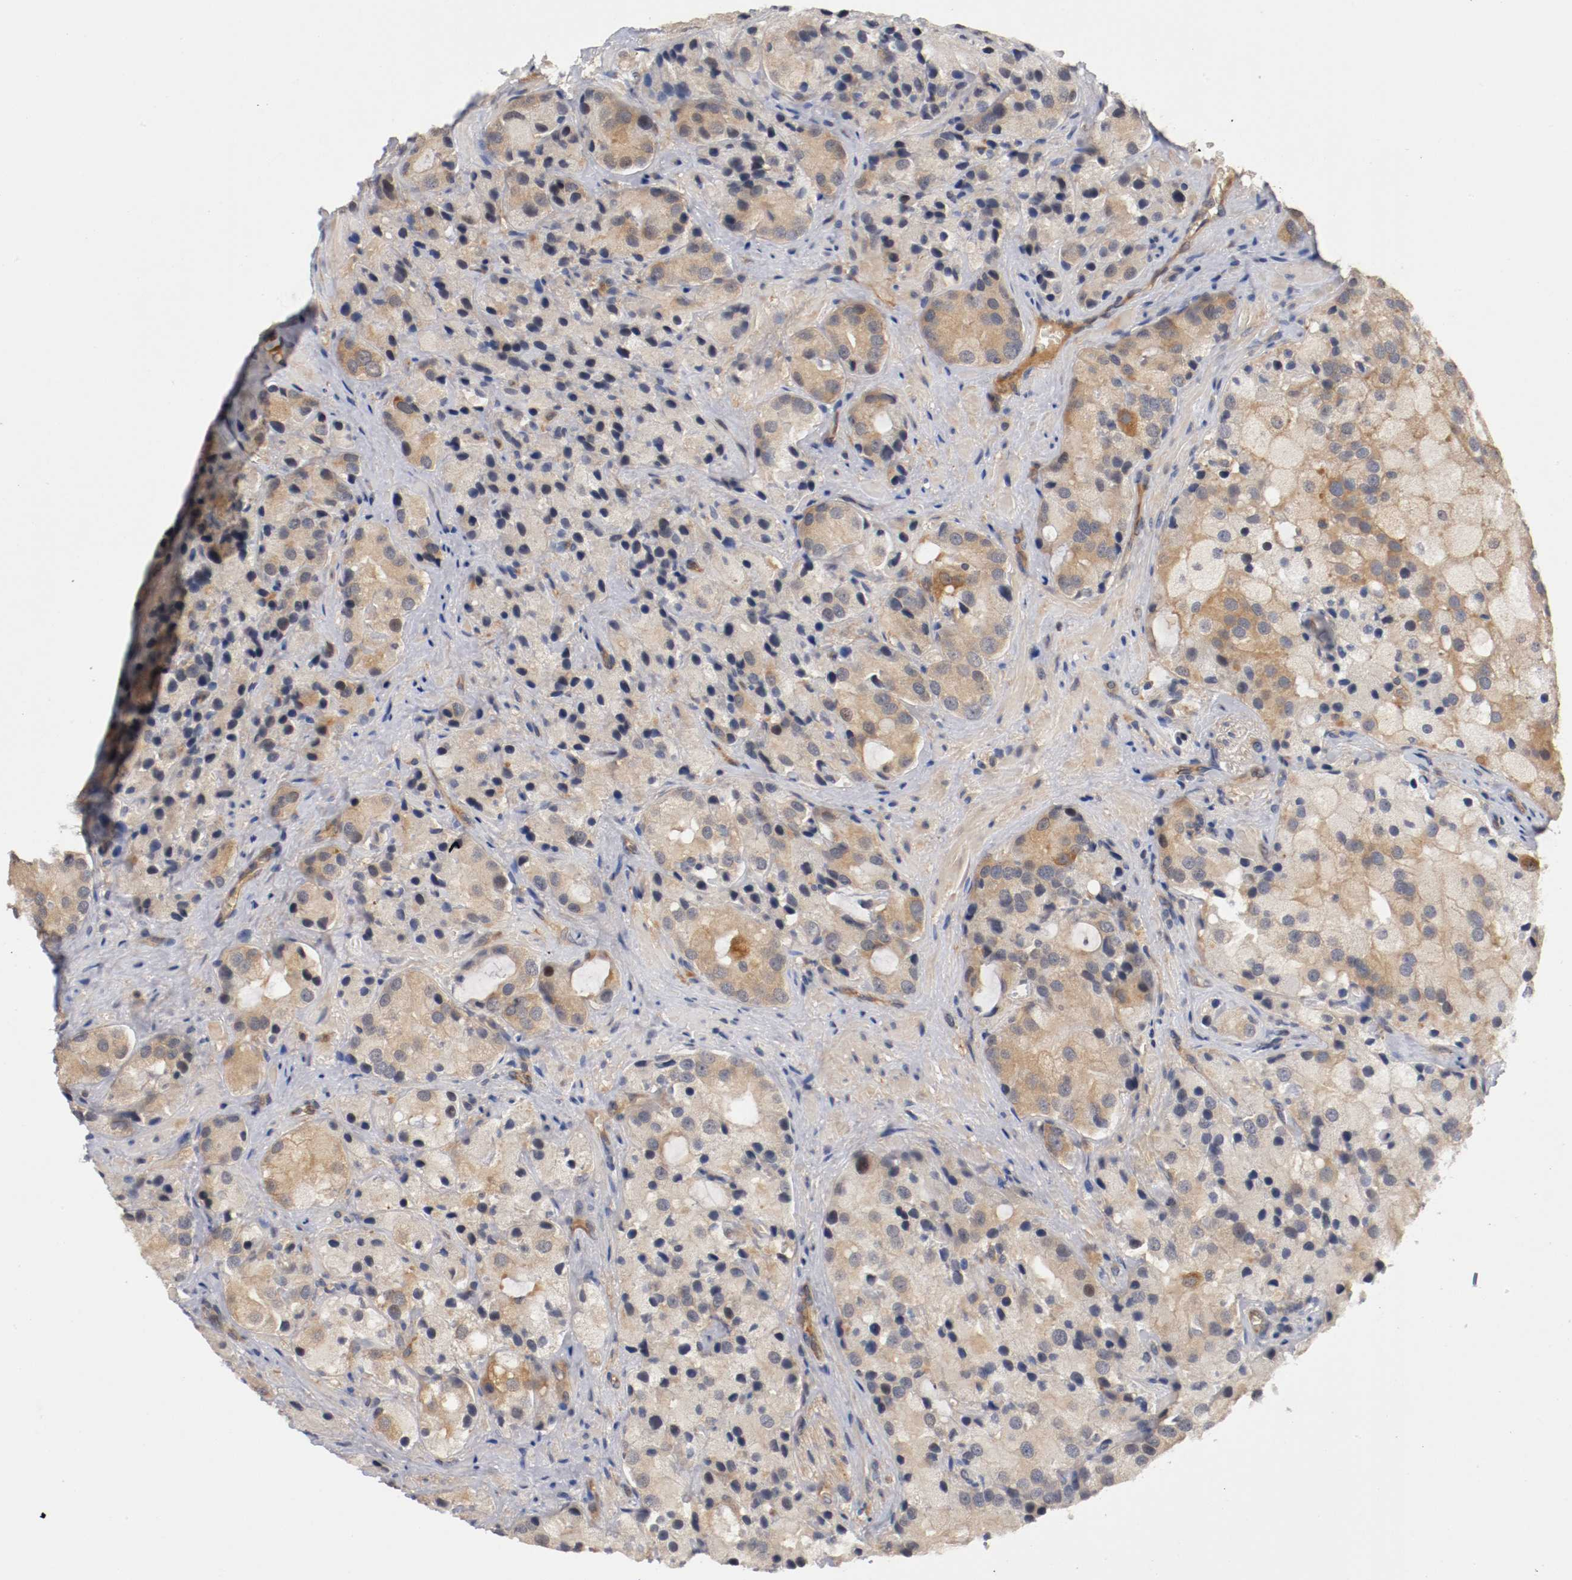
{"staining": {"intensity": "weak", "quantity": "25%-75%", "location": "cytoplasmic/membranous"}, "tissue": "prostate cancer", "cell_type": "Tumor cells", "image_type": "cancer", "snomed": [{"axis": "morphology", "description": "Adenocarcinoma, High grade"}, {"axis": "topography", "description": "Prostate"}], "caption": "A histopathology image of prostate cancer (adenocarcinoma (high-grade)) stained for a protein shows weak cytoplasmic/membranous brown staining in tumor cells.", "gene": "RBM23", "patient": {"sex": "male", "age": 70}}